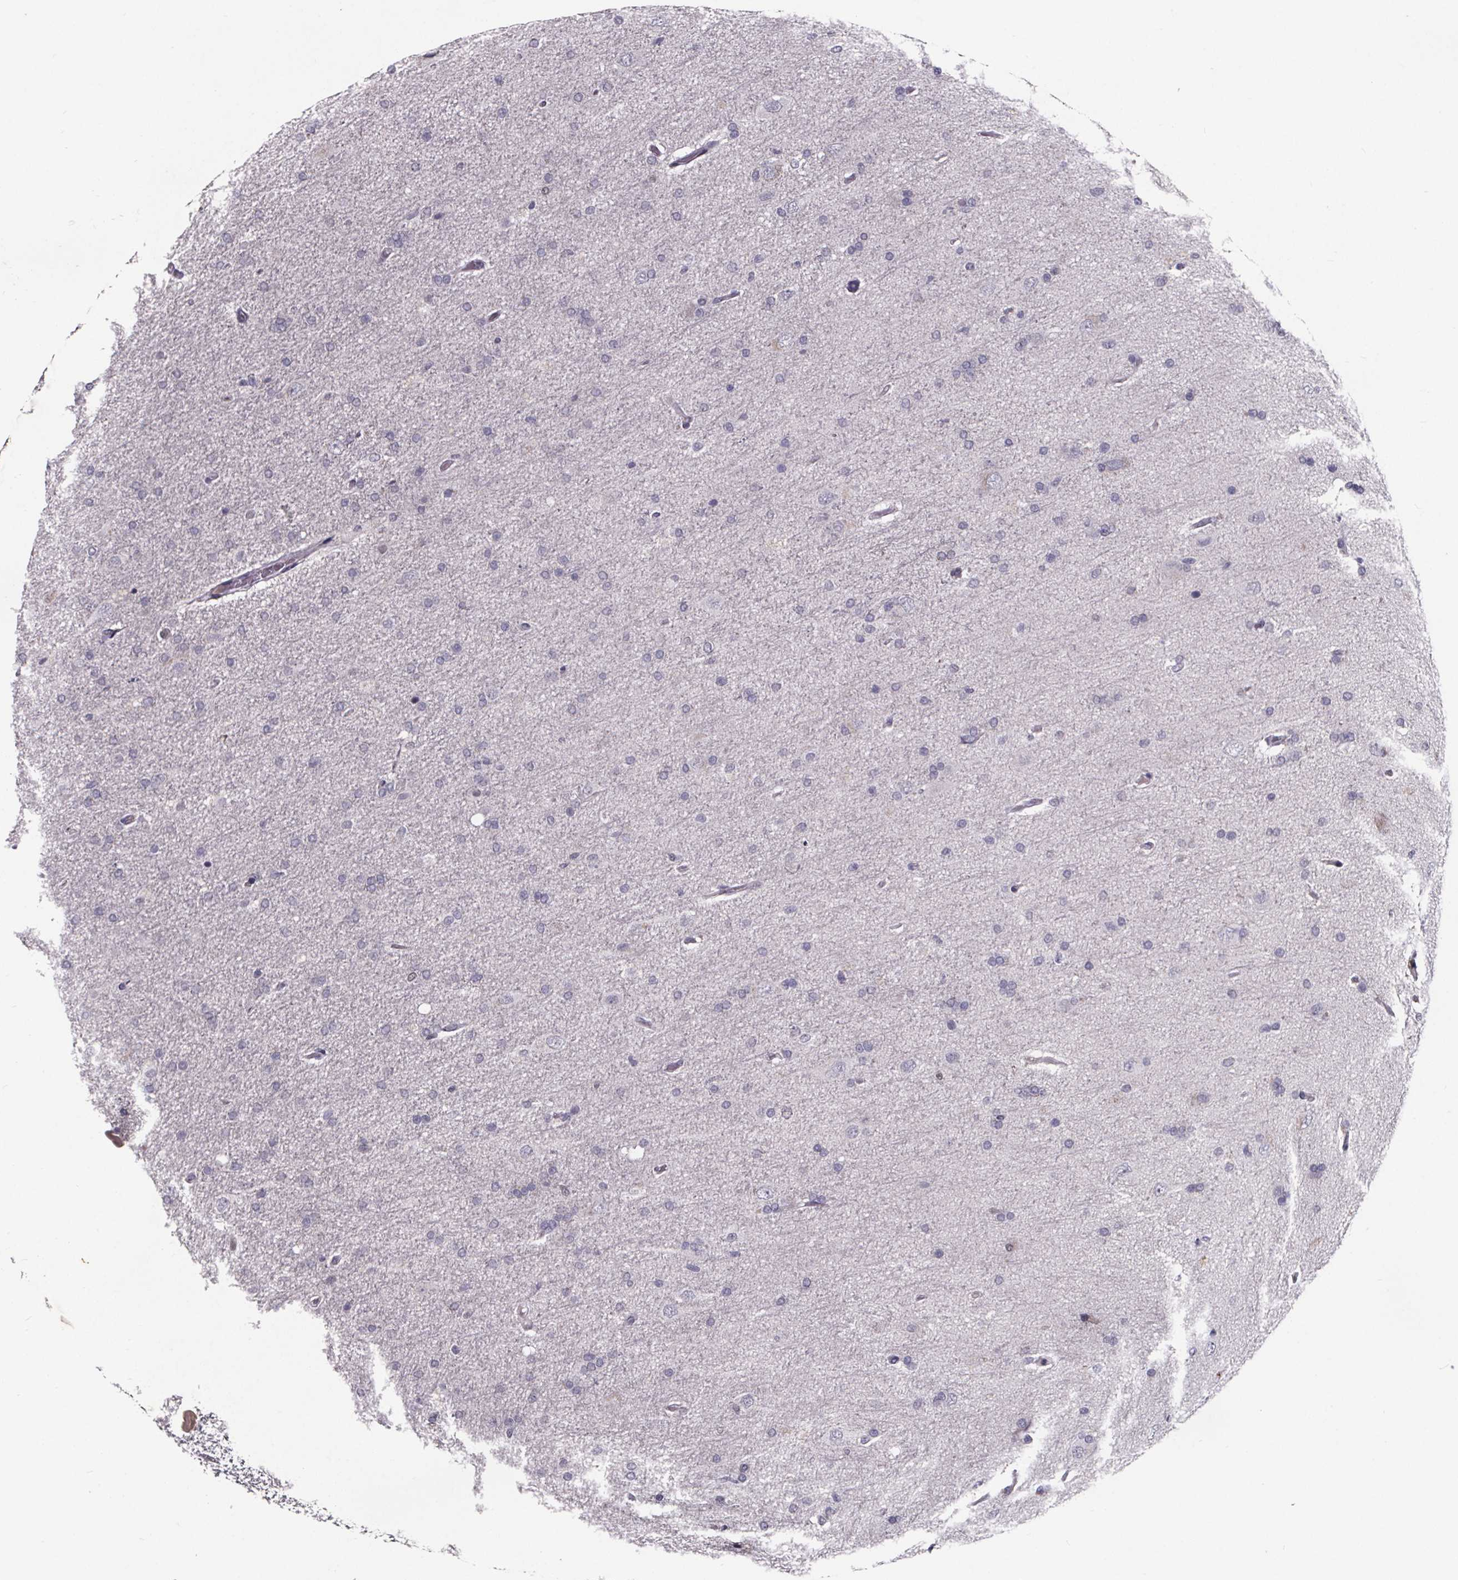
{"staining": {"intensity": "negative", "quantity": "none", "location": "none"}, "tissue": "glioma", "cell_type": "Tumor cells", "image_type": "cancer", "snomed": [{"axis": "morphology", "description": "Glioma, malignant, High grade"}, {"axis": "topography", "description": "Cerebral cortex"}], "caption": "The photomicrograph displays no staining of tumor cells in glioma.", "gene": "AR", "patient": {"sex": "male", "age": 70}}